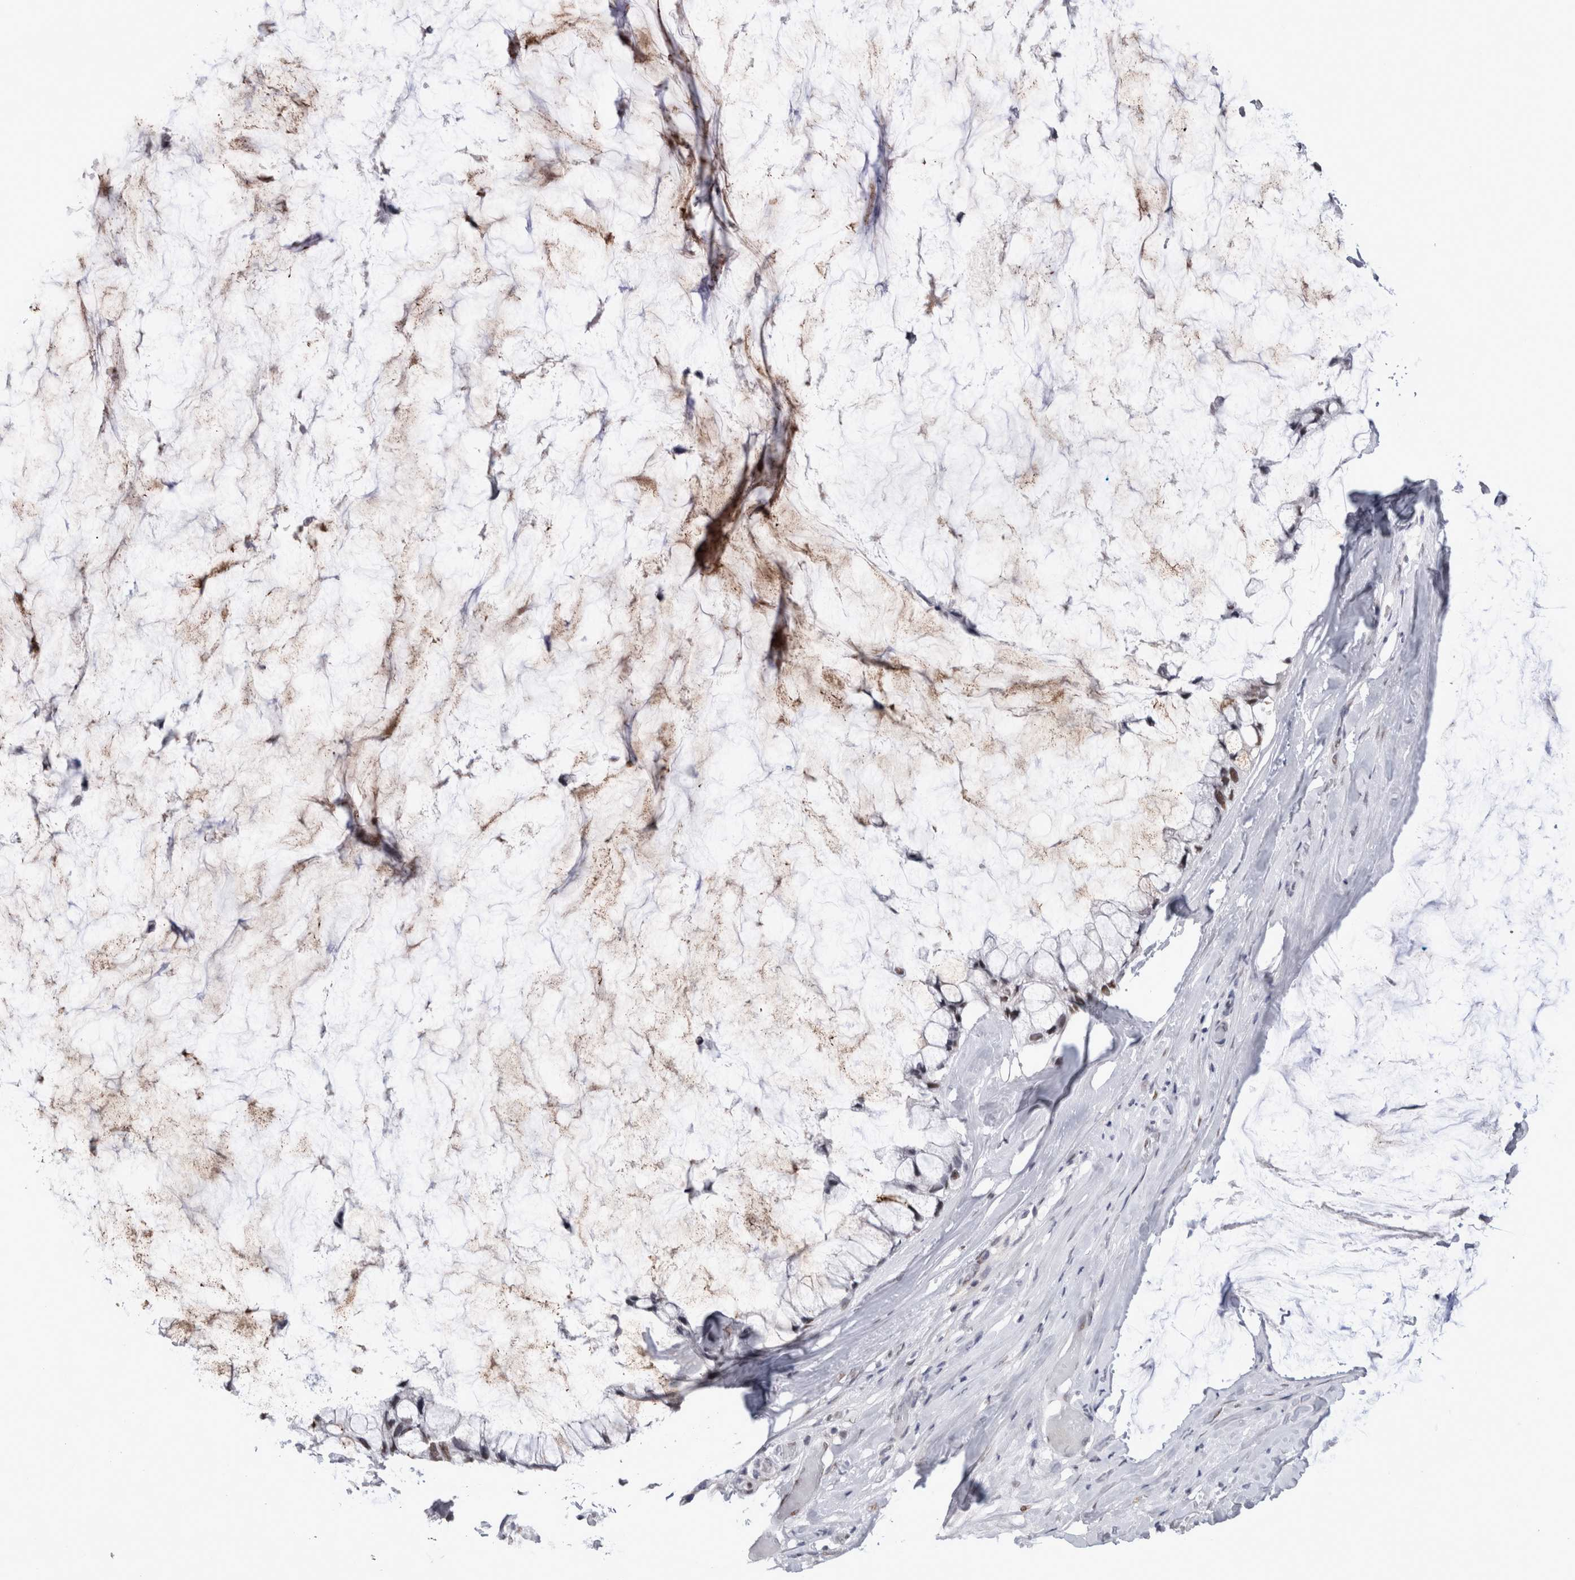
{"staining": {"intensity": "moderate", "quantity": "25%-75%", "location": "nuclear"}, "tissue": "ovarian cancer", "cell_type": "Tumor cells", "image_type": "cancer", "snomed": [{"axis": "morphology", "description": "Cystadenocarcinoma, mucinous, NOS"}, {"axis": "topography", "description": "Ovary"}], "caption": "Protein staining shows moderate nuclear expression in approximately 25%-75% of tumor cells in ovarian cancer.", "gene": "API5", "patient": {"sex": "female", "age": 39}}